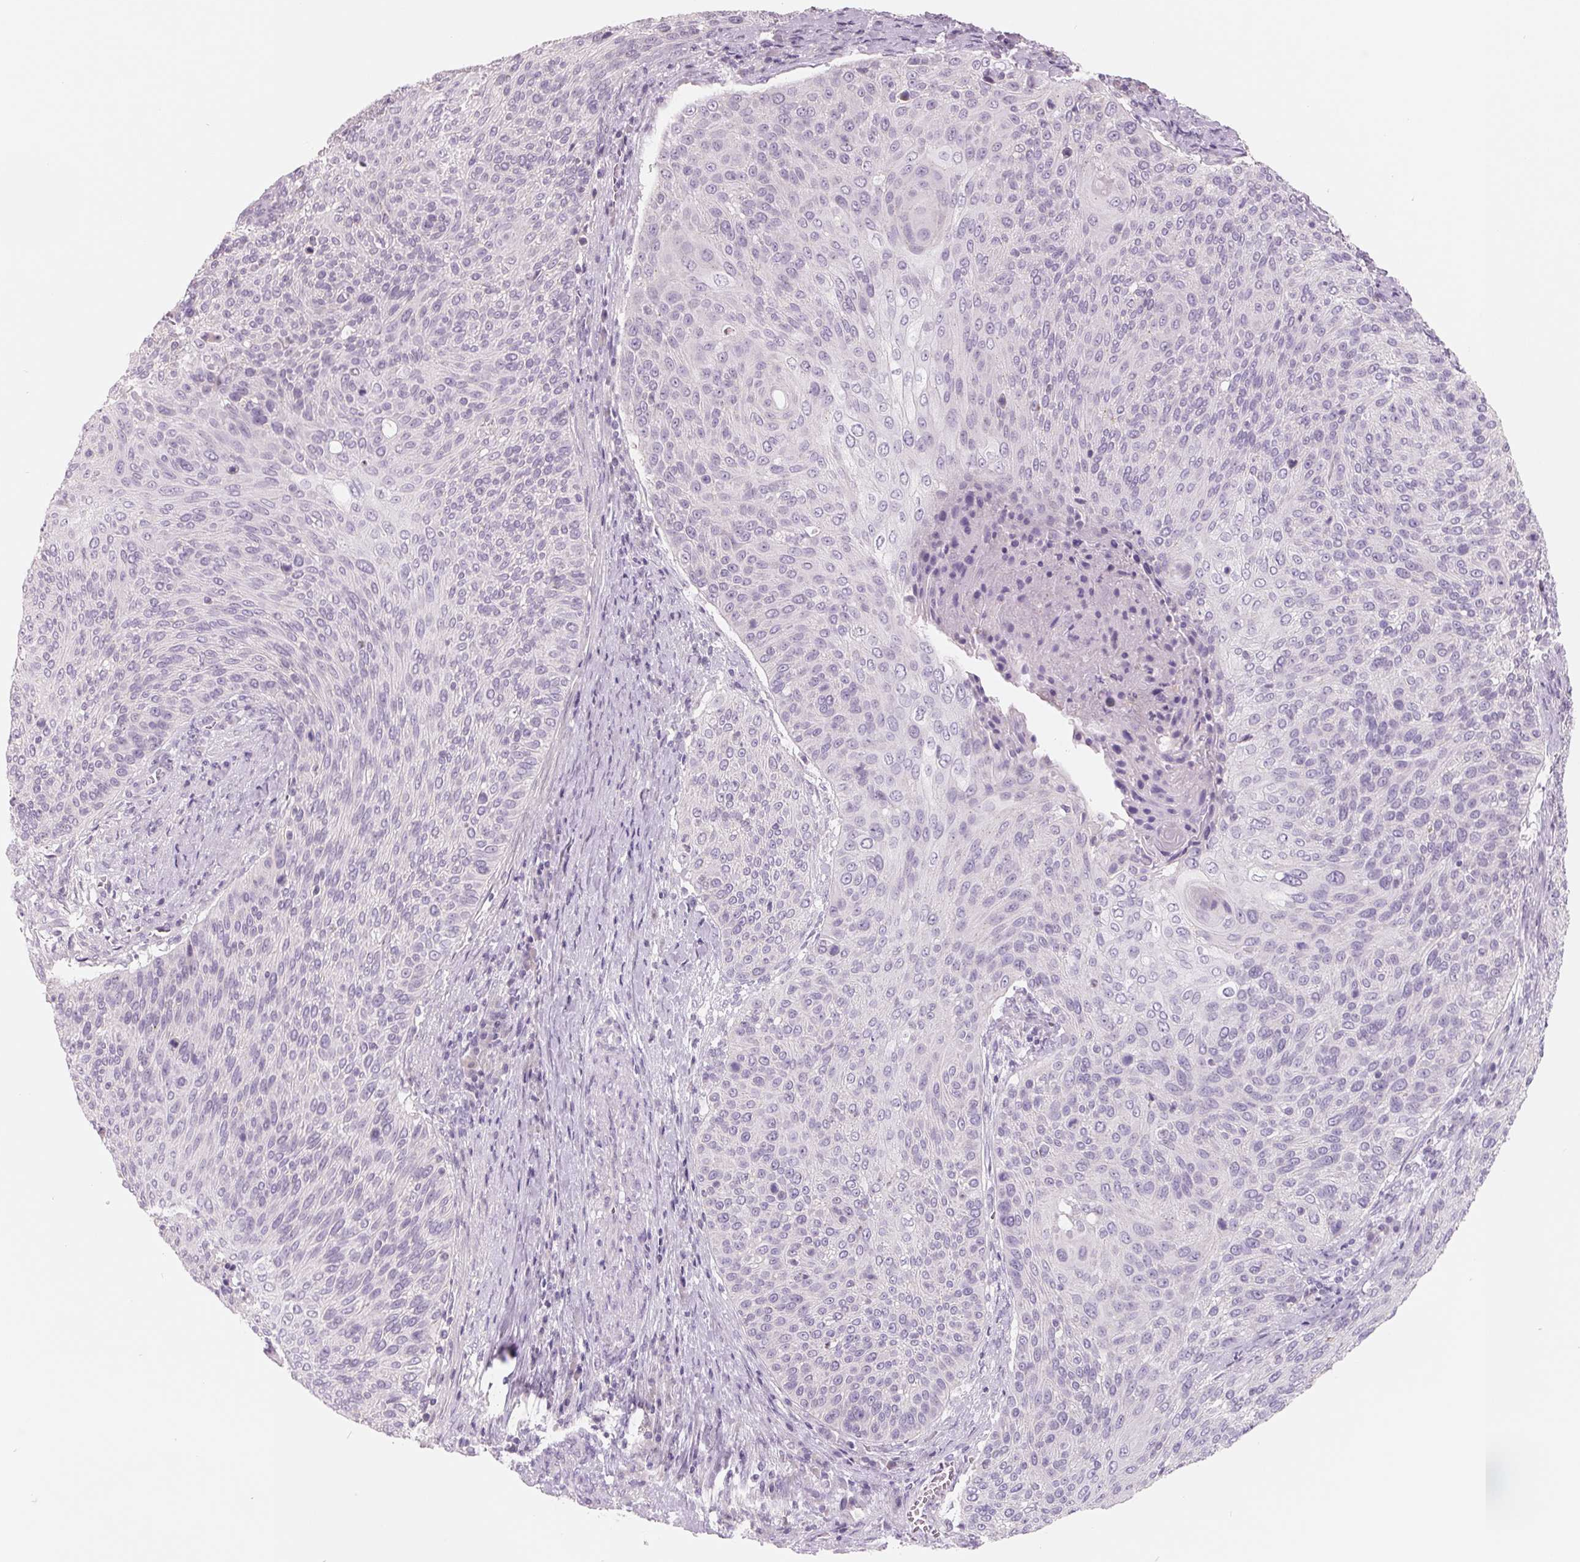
{"staining": {"intensity": "negative", "quantity": "none", "location": "none"}, "tissue": "cervical cancer", "cell_type": "Tumor cells", "image_type": "cancer", "snomed": [{"axis": "morphology", "description": "Squamous cell carcinoma, NOS"}, {"axis": "topography", "description": "Cervix"}], "caption": "Immunohistochemistry histopathology image of cervical cancer stained for a protein (brown), which reveals no positivity in tumor cells.", "gene": "FTCD", "patient": {"sex": "female", "age": 31}}